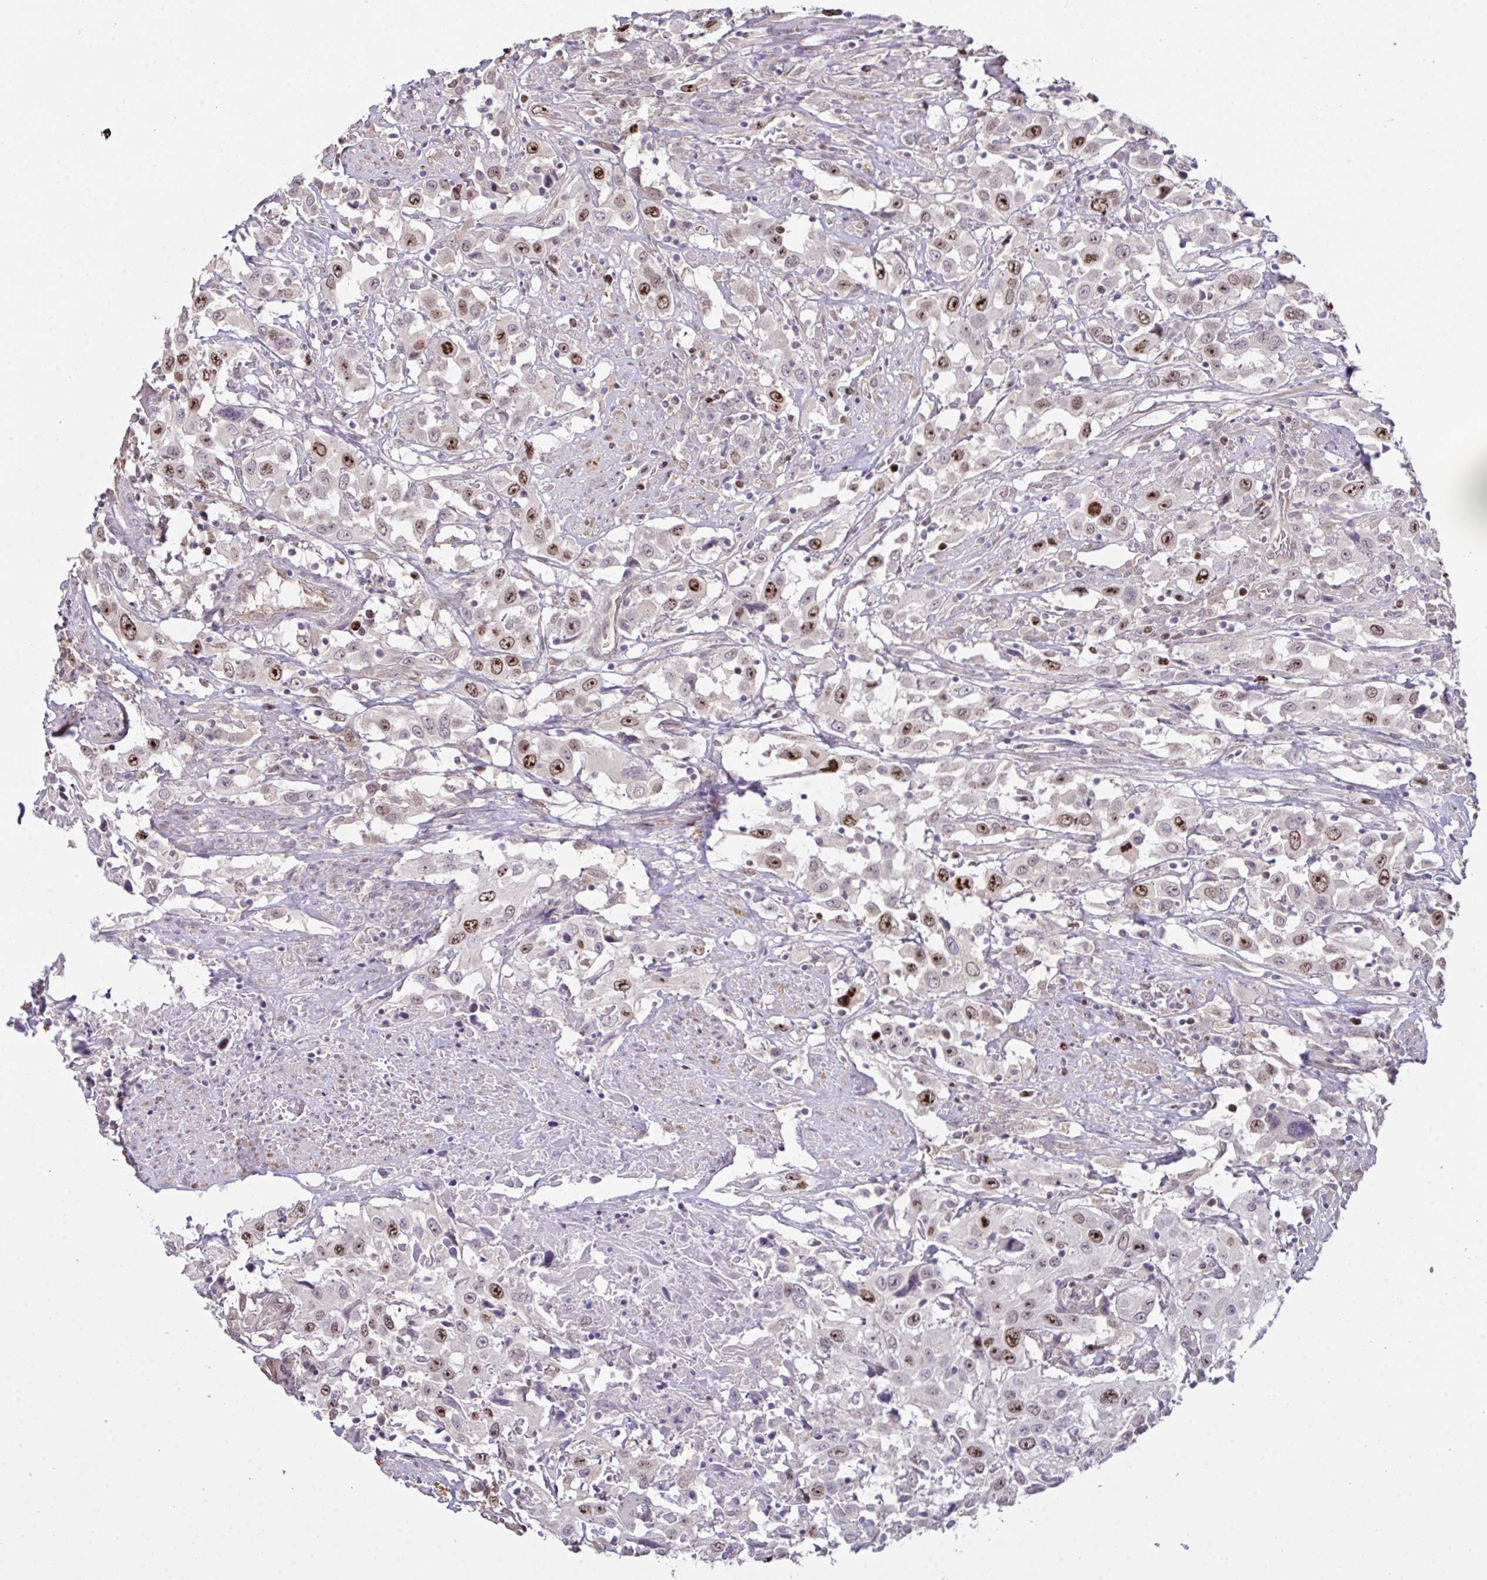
{"staining": {"intensity": "moderate", "quantity": "25%-75%", "location": "nuclear"}, "tissue": "urothelial cancer", "cell_type": "Tumor cells", "image_type": "cancer", "snomed": [{"axis": "morphology", "description": "Urothelial carcinoma, High grade"}, {"axis": "topography", "description": "Urinary bladder"}], "caption": "Moderate nuclear staining is appreciated in about 25%-75% of tumor cells in urothelial cancer. (IHC, brightfield microscopy, high magnification).", "gene": "SETD7", "patient": {"sex": "male", "age": 61}}